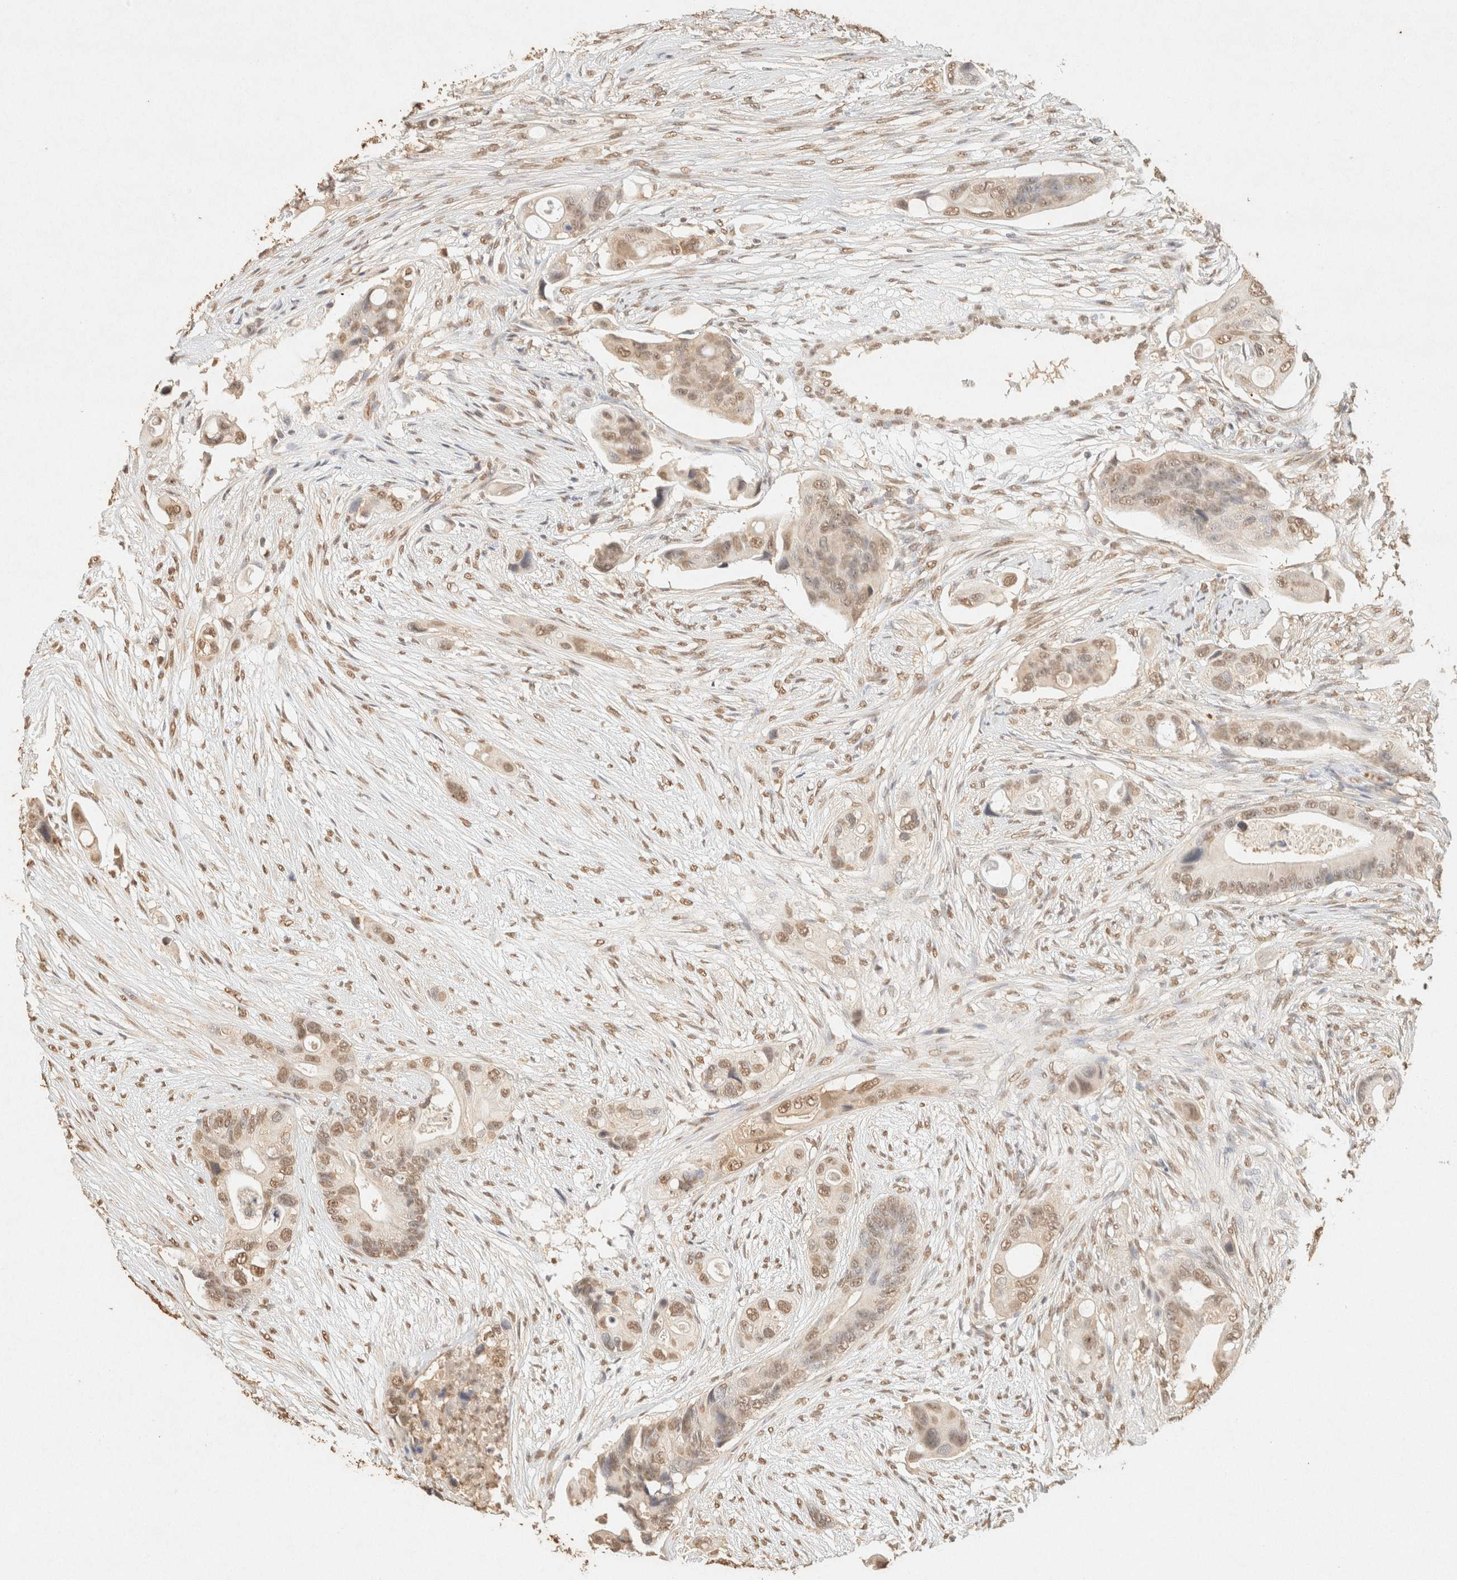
{"staining": {"intensity": "weak", "quantity": ">75%", "location": "nuclear"}, "tissue": "colorectal cancer", "cell_type": "Tumor cells", "image_type": "cancer", "snomed": [{"axis": "morphology", "description": "Adenocarcinoma, NOS"}, {"axis": "topography", "description": "Colon"}], "caption": "A high-resolution image shows immunohistochemistry staining of colorectal cancer (adenocarcinoma), which exhibits weak nuclear staining in about >75% of tumor cells.", "gene": "S100A13", "patient": {"sex": "female", "age": 57}}